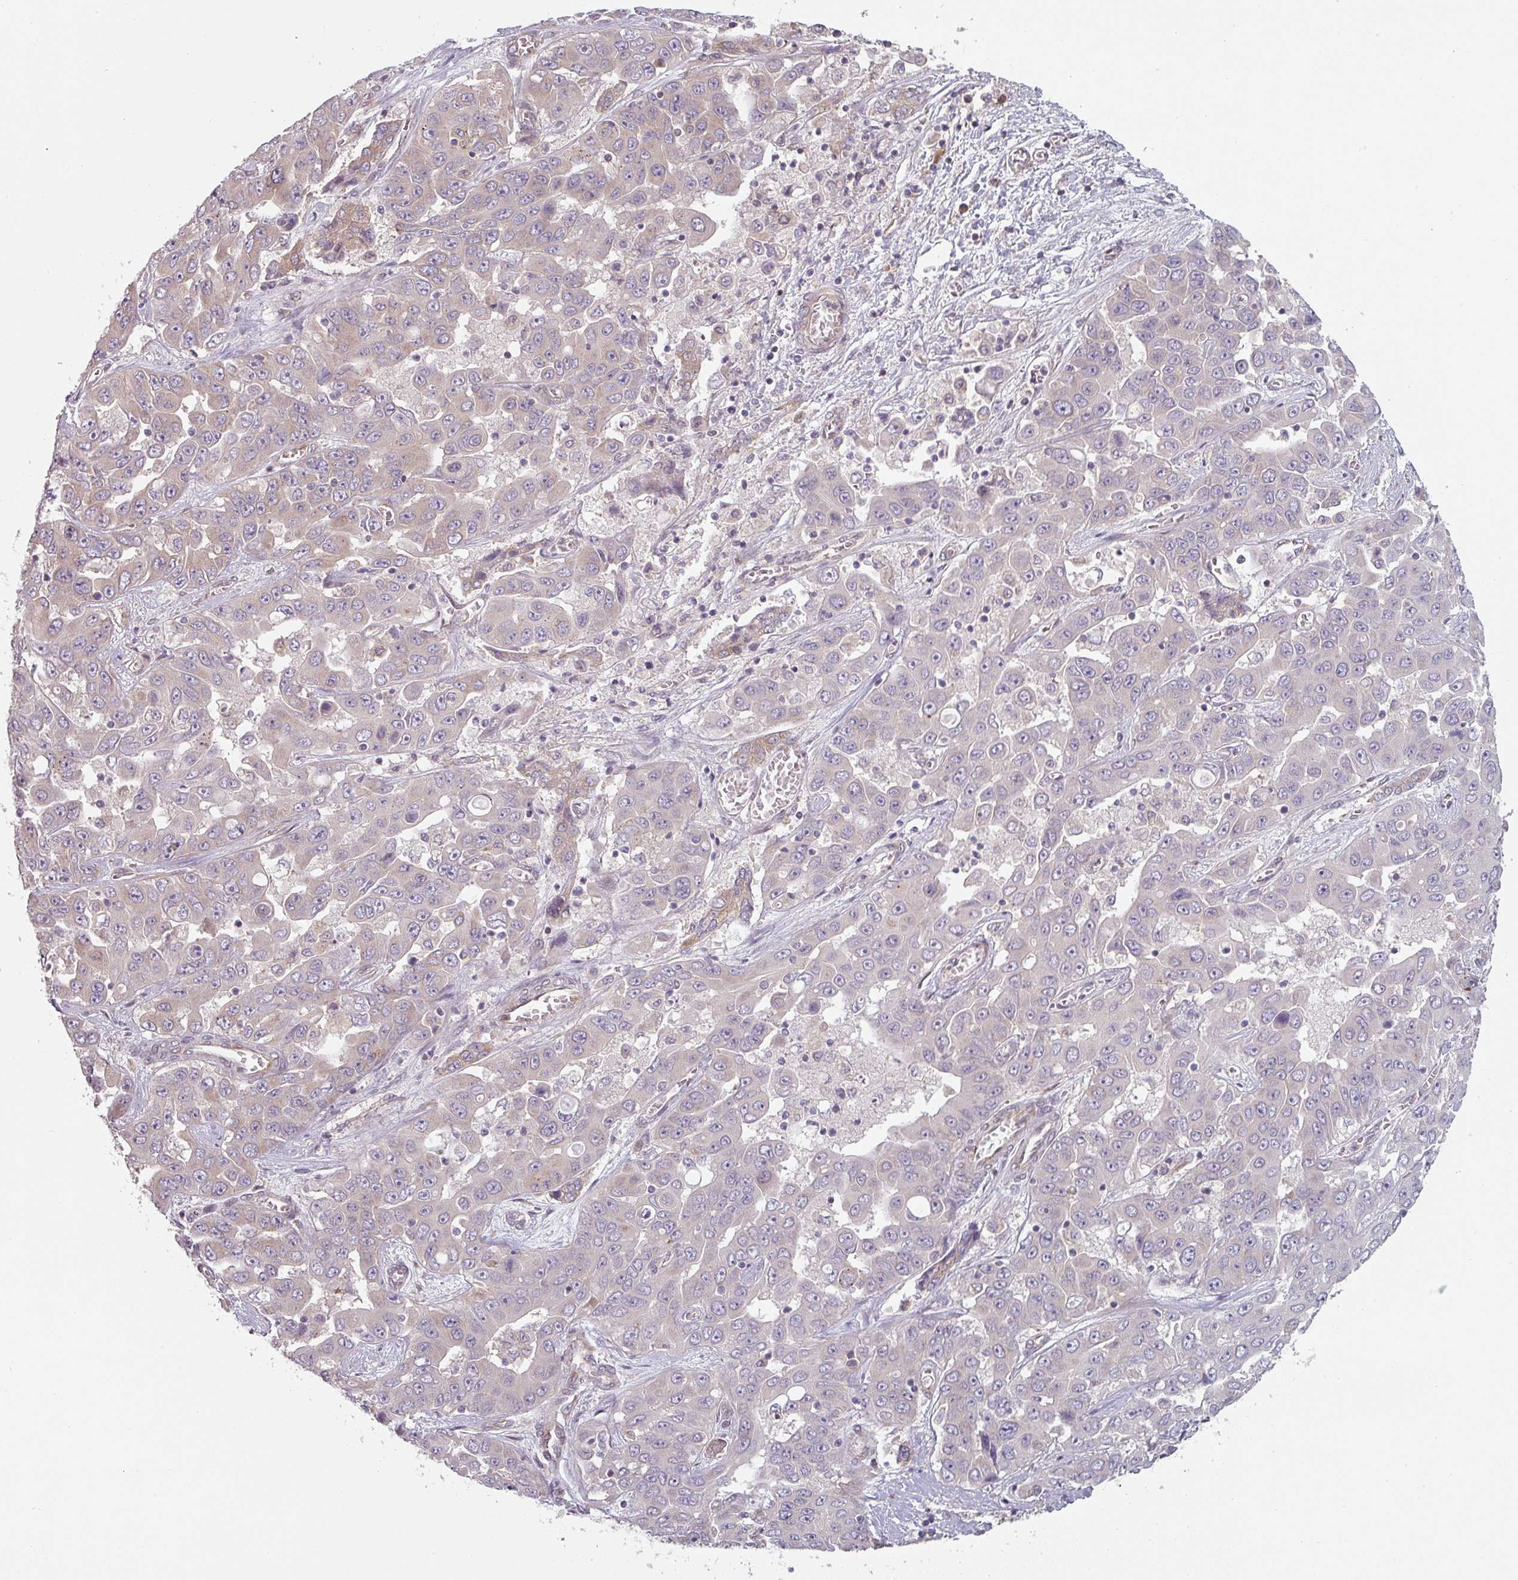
{"staining": {"intensity": "negative", "quantity": "none", "location": "none"}, "tissue": "liver cancer", "cell_type": "Tumor cells", "image_type": "cancer", "snomed": [{"axis": "morphology", "description": "Cholangiocarcinoma"}, {"axis": "topography", "description": "Liver"}], "caption": "Tumor cells show no significant positivity in liver cancer (cholangiocarcinoma). (DAB IHC visualized using brightfield microscopy, high magnification).", "gene": "TAPT1", "patient": {"sex": "female", "age": 52}}